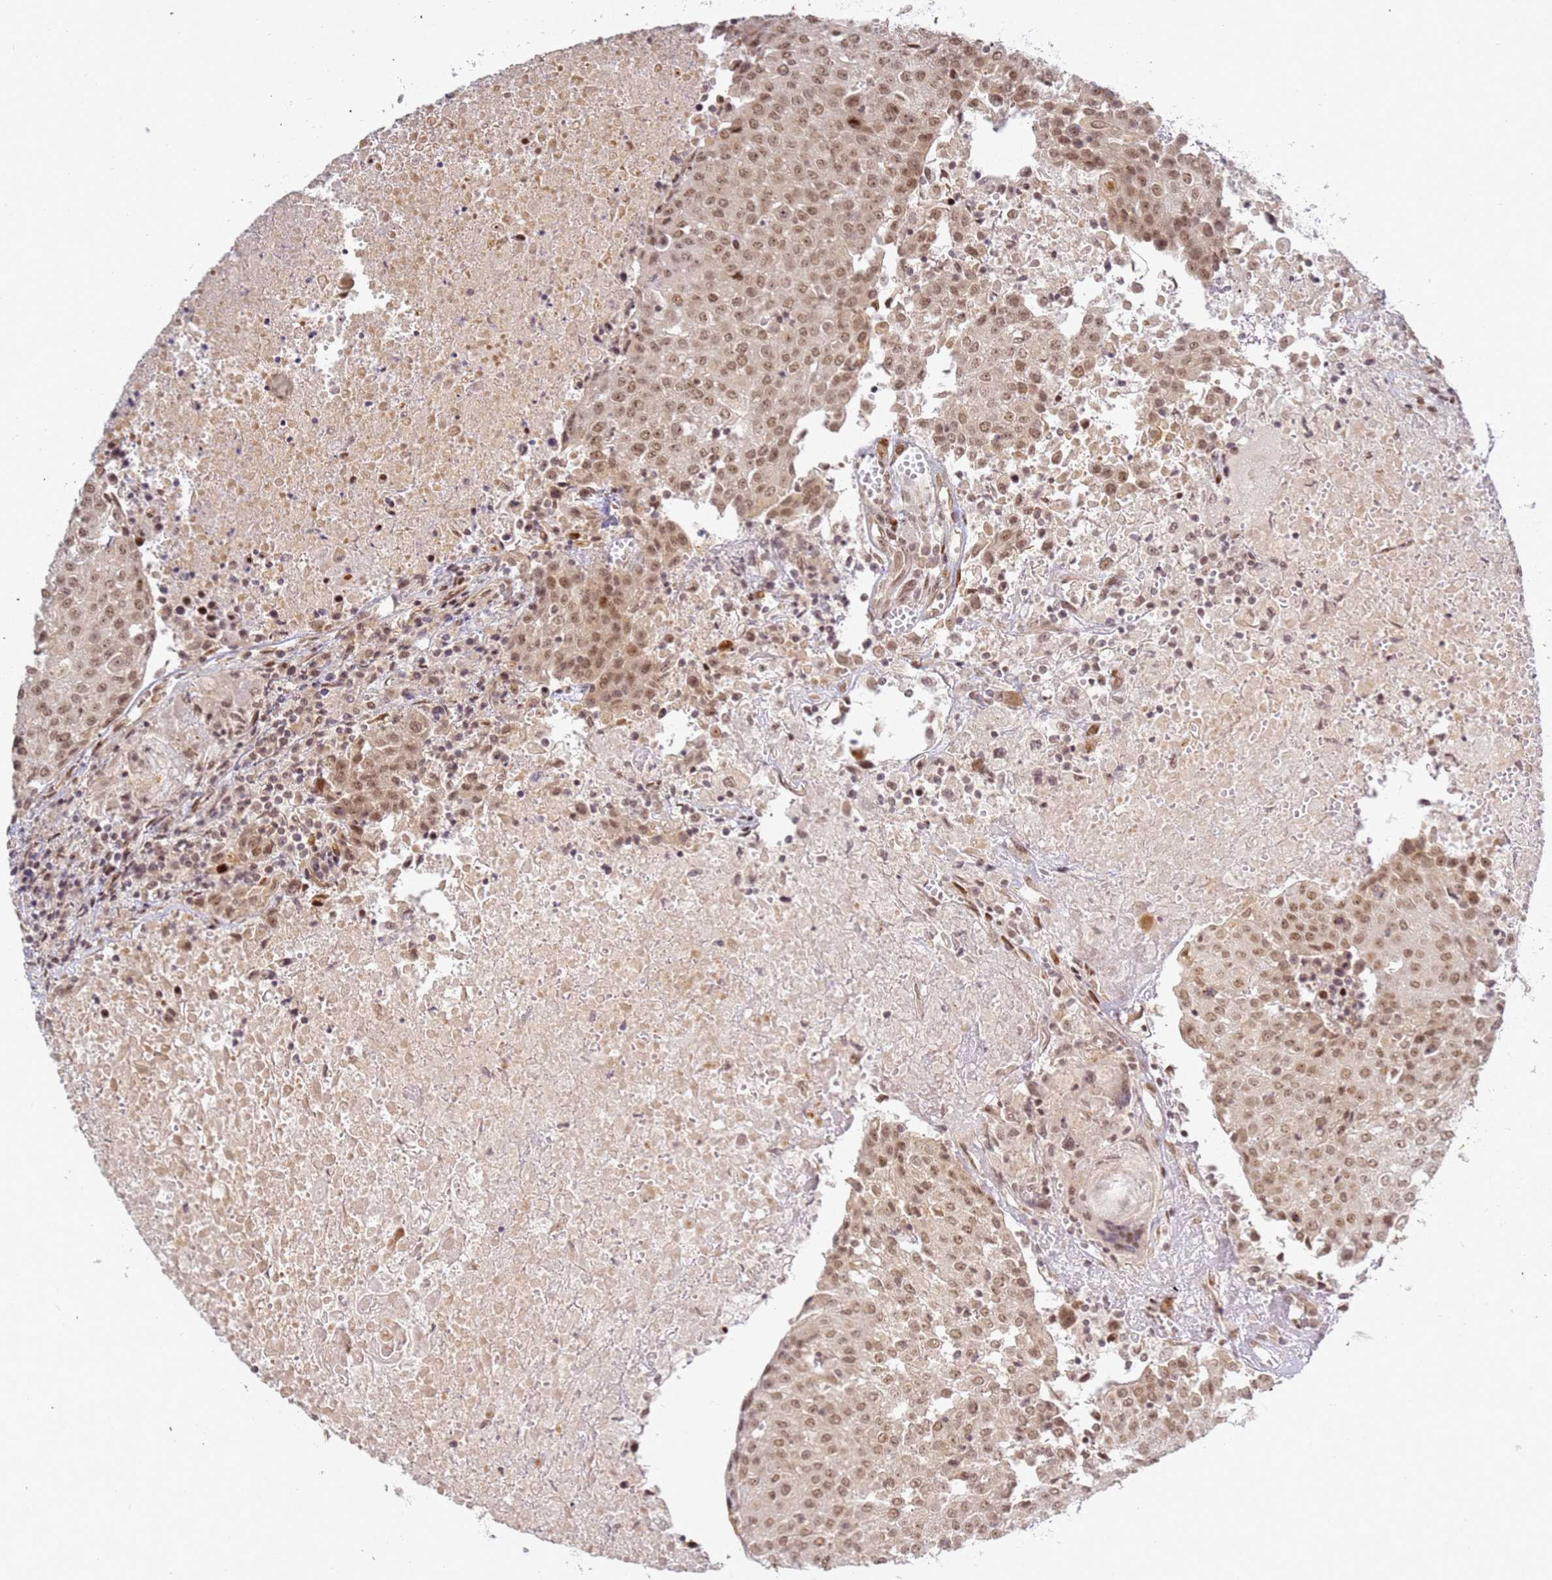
{"staining": {"intensity": "moderate", "quantity": ">75%", "location": "nuclear"}, "tissue": "urothelial cancer", "cell_type": "Tumor cells", "image_type": "cancer", "snomed": [{"axis": "morphology", "description": "Urothelial carcinoma, High grade"}, {"axis": "topography", "description": "Urinary bladder"}], "caption": "Immunohistochemistry (IHC) of human urothelial cancer reveals medium levels of moderate nuclear positivity in approximately >75% of tumor cells. The protein of interest is stained brown, and the nuclei are stained in blue (DAB (3,3'-diaminobenzidine) IHC with brightfield microscopy, high magnification).", "gene": "ABCA2", "patient": {"sex": "female", "age": 85}}